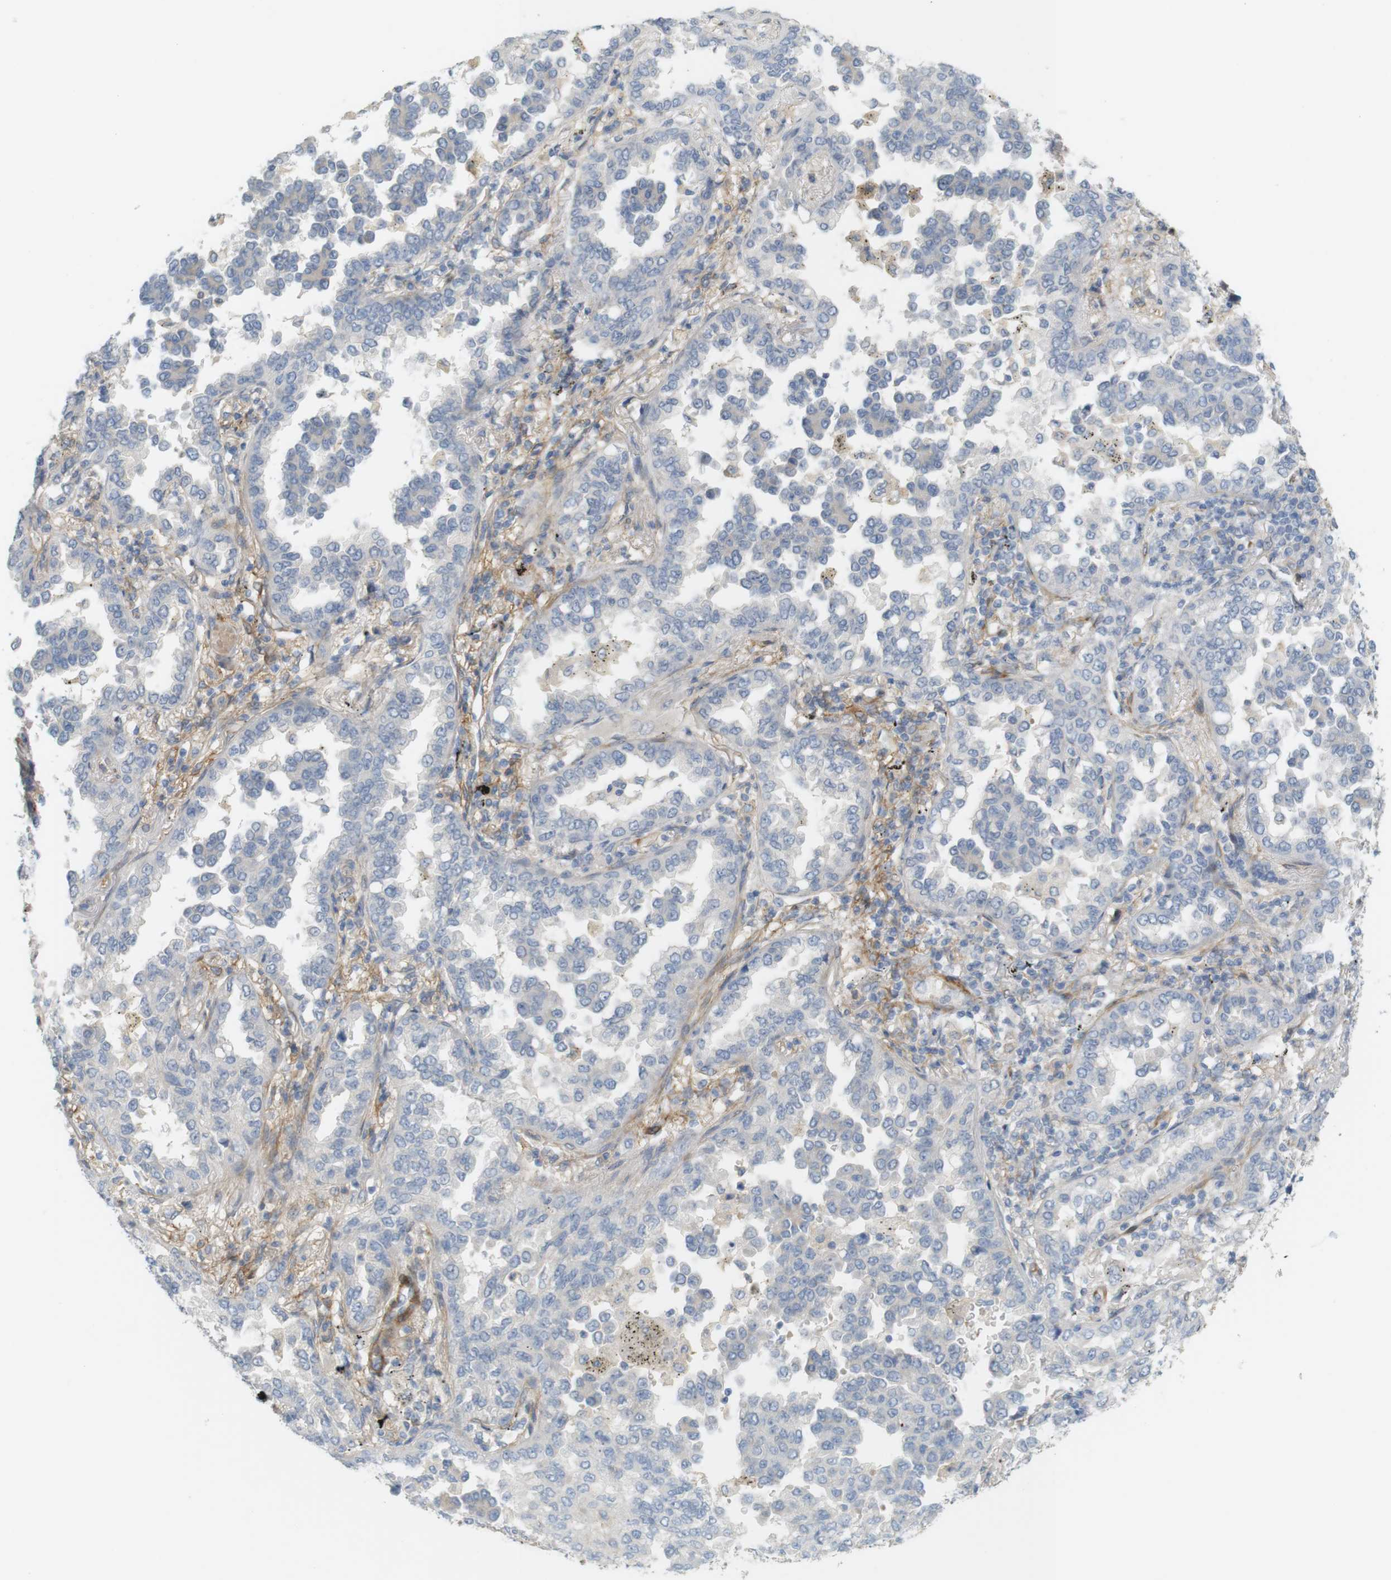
{"staining": {"intensity": "negative", "quantity": "none", "location": "none"}, "tissue": "lung cancer", "cell_type": "Tumor cells", "image_type": "cancer", "snomed": [{"axis": "morphology", "description": "Normal tissue, NOS"}, {"axis": "morphology", "description": "Adenocarcinoma, NOS"}, {"axis": "topography", "description": "Lung"}], "caption": "A micrograph of lung adenocarcinoma stained for a protein reveals no brown staining in tumor cells.", "gene": "PDE3A", "patient": {"sex": "male", "age": 59}}